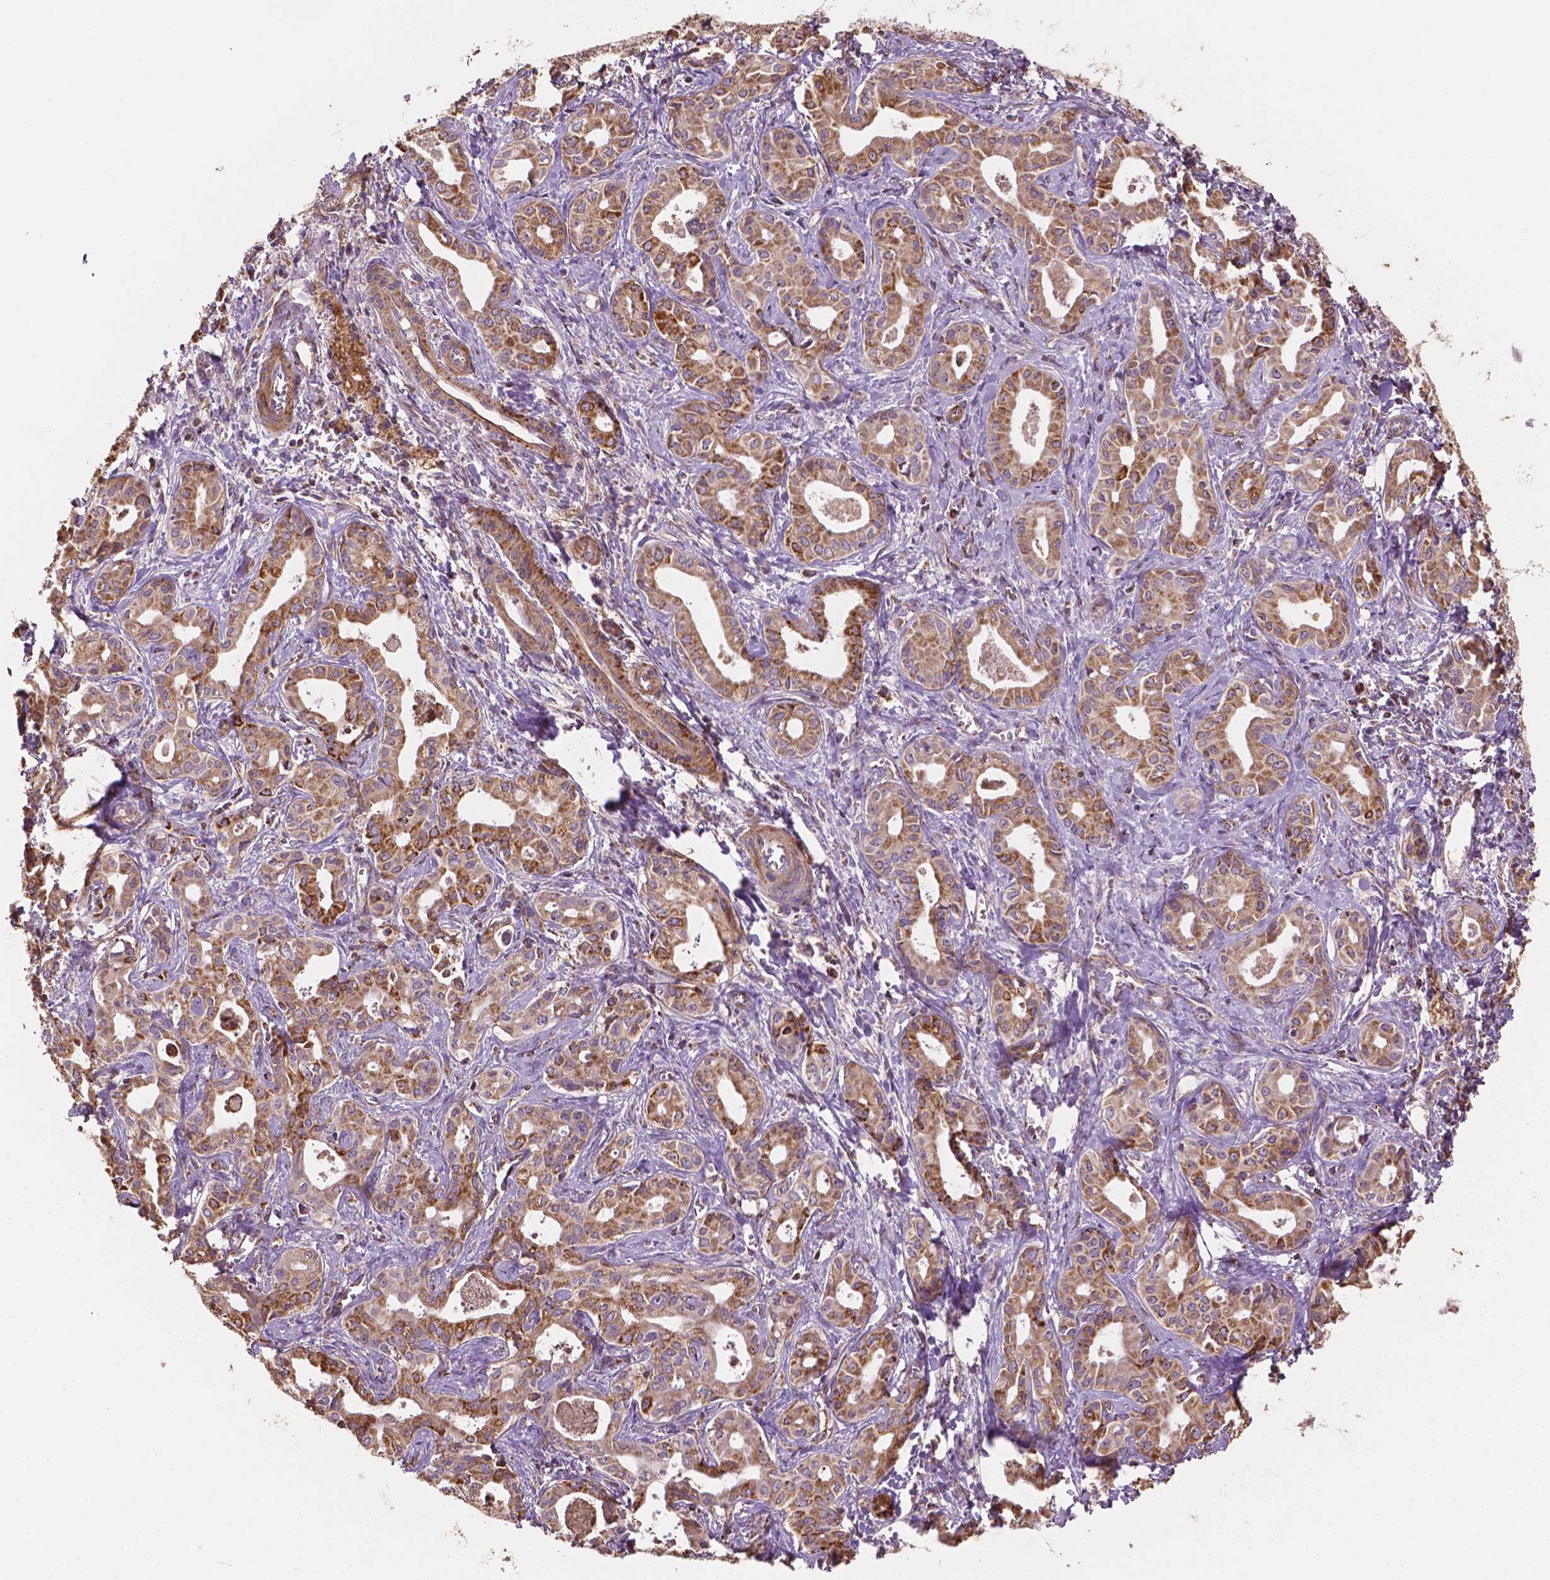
{"staining": {"intensity": "moderate", "quantity": "25%-75%", "location": "cytoplasmic/membranous"}, "tissue": "liver cancer", "cell_type": "Tumor cells", "image_type": "cancer", "snomed": [{"axis": "morphology", "description": "Cholangiocarcinoma"}, {"axis": "topography", "description": "Liver"}], "caption": "Human liver cancer stained for a protein (brown) exhibits moderate cytoplasmic/membranous positive staining in approximately 25%-75% of tumor cells.", "gene": "LRR1", "patient": {"sex": "female", "age": 65}}